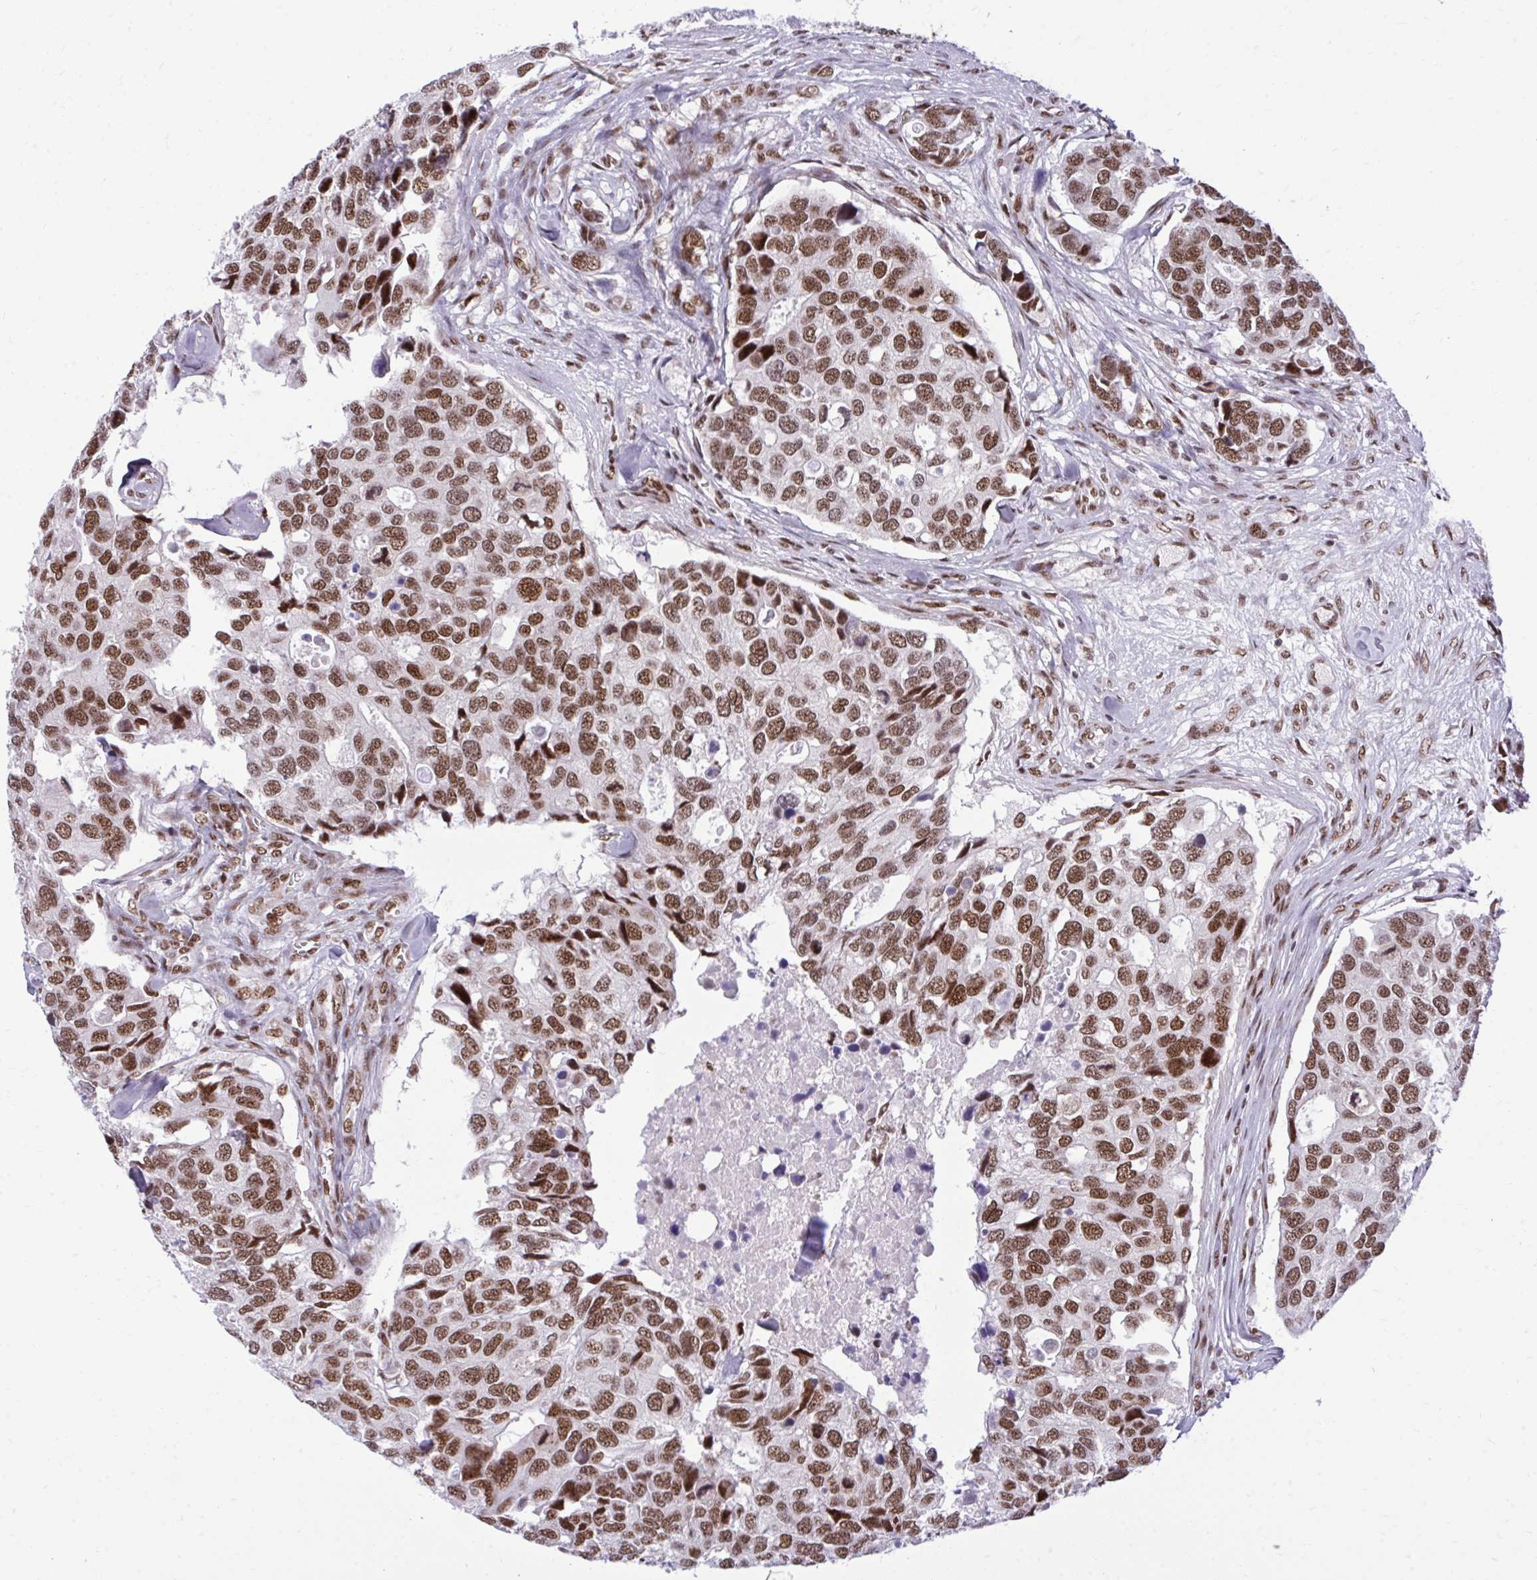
{"staining": {"intensity": "moderate", "quantity": ">75%", "location": "nuclear"}, "tissue": "breast cancer", "cell_type": "Tumor cells", "image_type": "cancer", "snomed": [{"axis": "morphology", "description": "Duct carcinoma"}, {"axis": "topography", "description": "Breast"}], "caption": "Breast cancer (invasive ductal carcinoma) stained with immunohistochemistry (IHC) reveals moderate nuclear staining in approximately >75% of tumor cells.", "gene": "CDYL", "patient": {"sex": "female", "age": 83}}